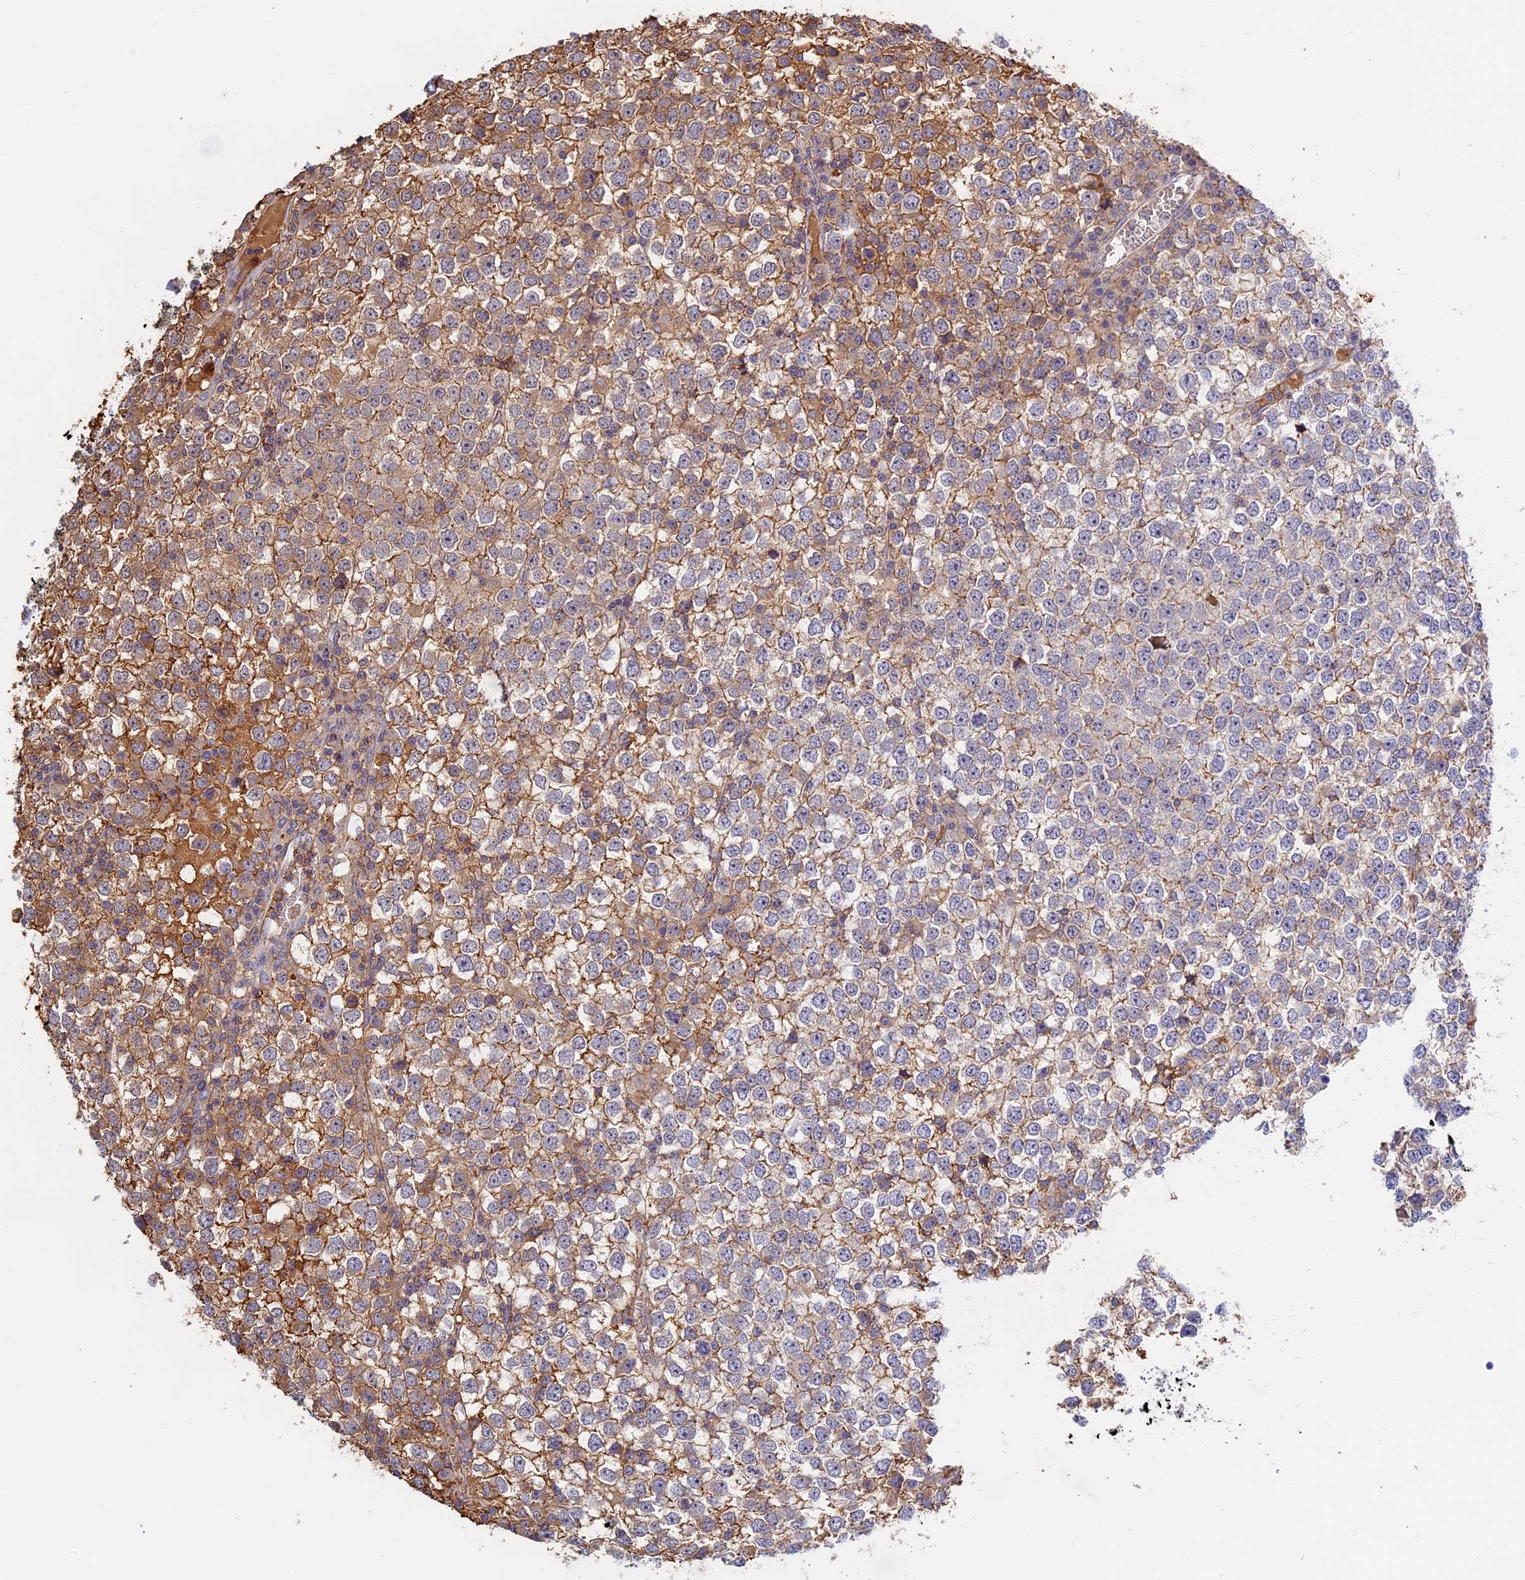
{"staining": {"intensity": "moderate", "quantity": "25%-75%", "location": "cytoplasmic/membranous"}, "tissue": "testis cancer", "cell_type": "Tumor cells", "image_type": "cancer", "snomed": [{"axis": "morphology", "description": "Seminoma, NOS"}, {"axis": "topography", "description": "Testis"}], "caption": "A high-resolution histopathology image shows immunohistochemistry (IHC) staining of testis cancer, which shows moderate cytoplasmic/membranous expression in about 25%-75% of tumor cells.", "gene": "ADGRD1", "patient": {"sex": "male", "age": 65}}